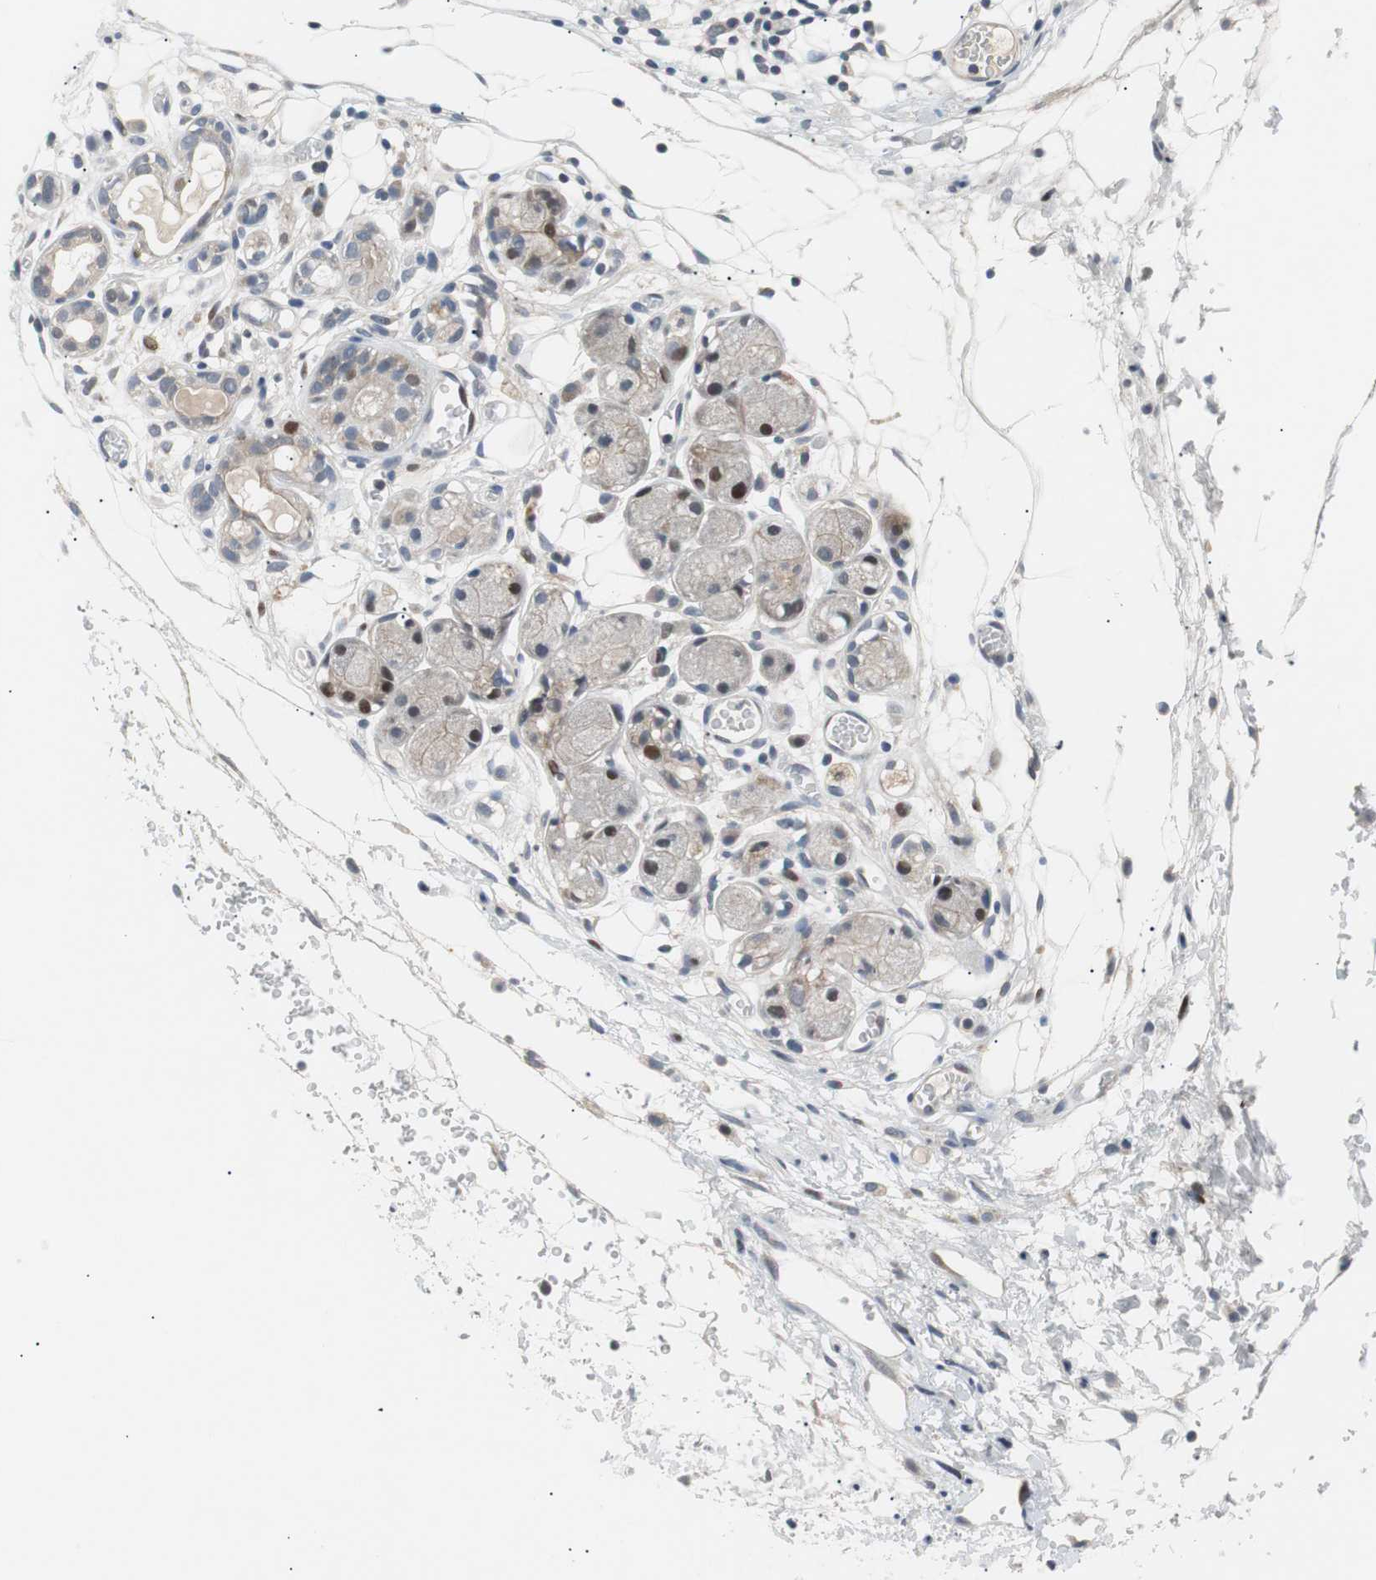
{"staining": {"intensity": "weak", "quantity": "<25%", "location": "none"}, "tissue": "adipose tissue", "cell_type": "Adipocytes", "image_type": "normal", "snomed": [{"axis": "morphology", "description": "Normal tissue, NOS"}, {"axis": "morphology", "description": "Inflammation, NOS"}, {"axis": "topography", "description": "Vascular tissue"}, {"axis": "topography", "description": "Salivary gland"}], "caption": "A high-resolution image shows immunohistochemistry (IHC) staining of unremarkable adipose tissue, which shows no significant expression in adipocytes.", "gene": "MAP2K4", "patient": {"sex": "female", "age": 75}}